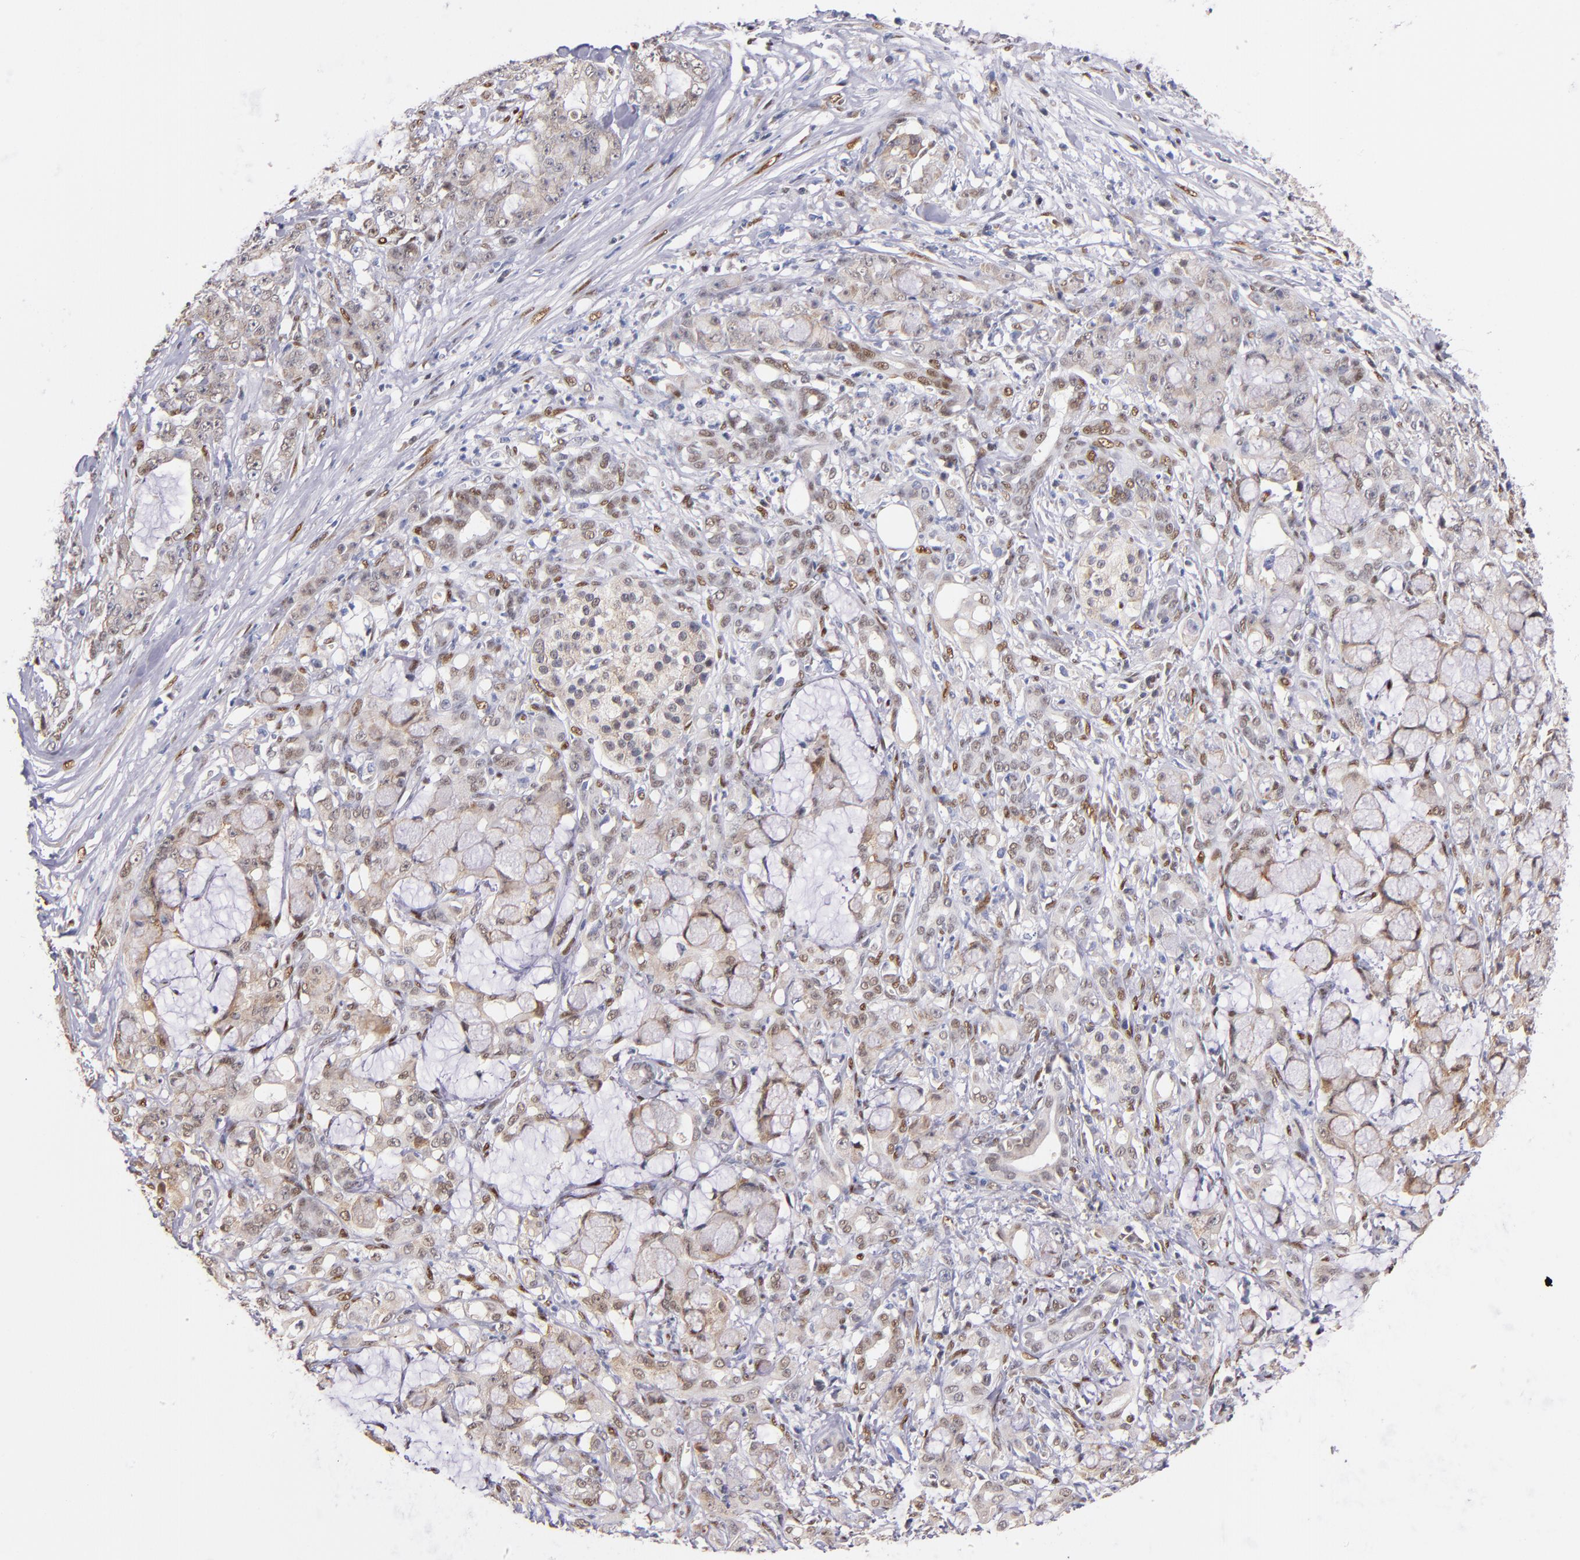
{"staining": {"intensity": "weak", "quantity": "<25%", "location": "cytoplasmic/membranous,nuclear"}, "tissue": "pancreatic cancer", "cell_type": "Tumor cells", "image_type": "cancer", "snomed": [{"axis": "morphology", "description": "Adenocarcinoma, NOS"}, {"axis": "topography", "description": "Pancreas"}], "caption": "Pancreatic adenocarcinoma stained for a protein using immunohistochemistry shows no expression tumor cells.", "gene": "SRF", "patient": {"sex": "female", "age": 73}}